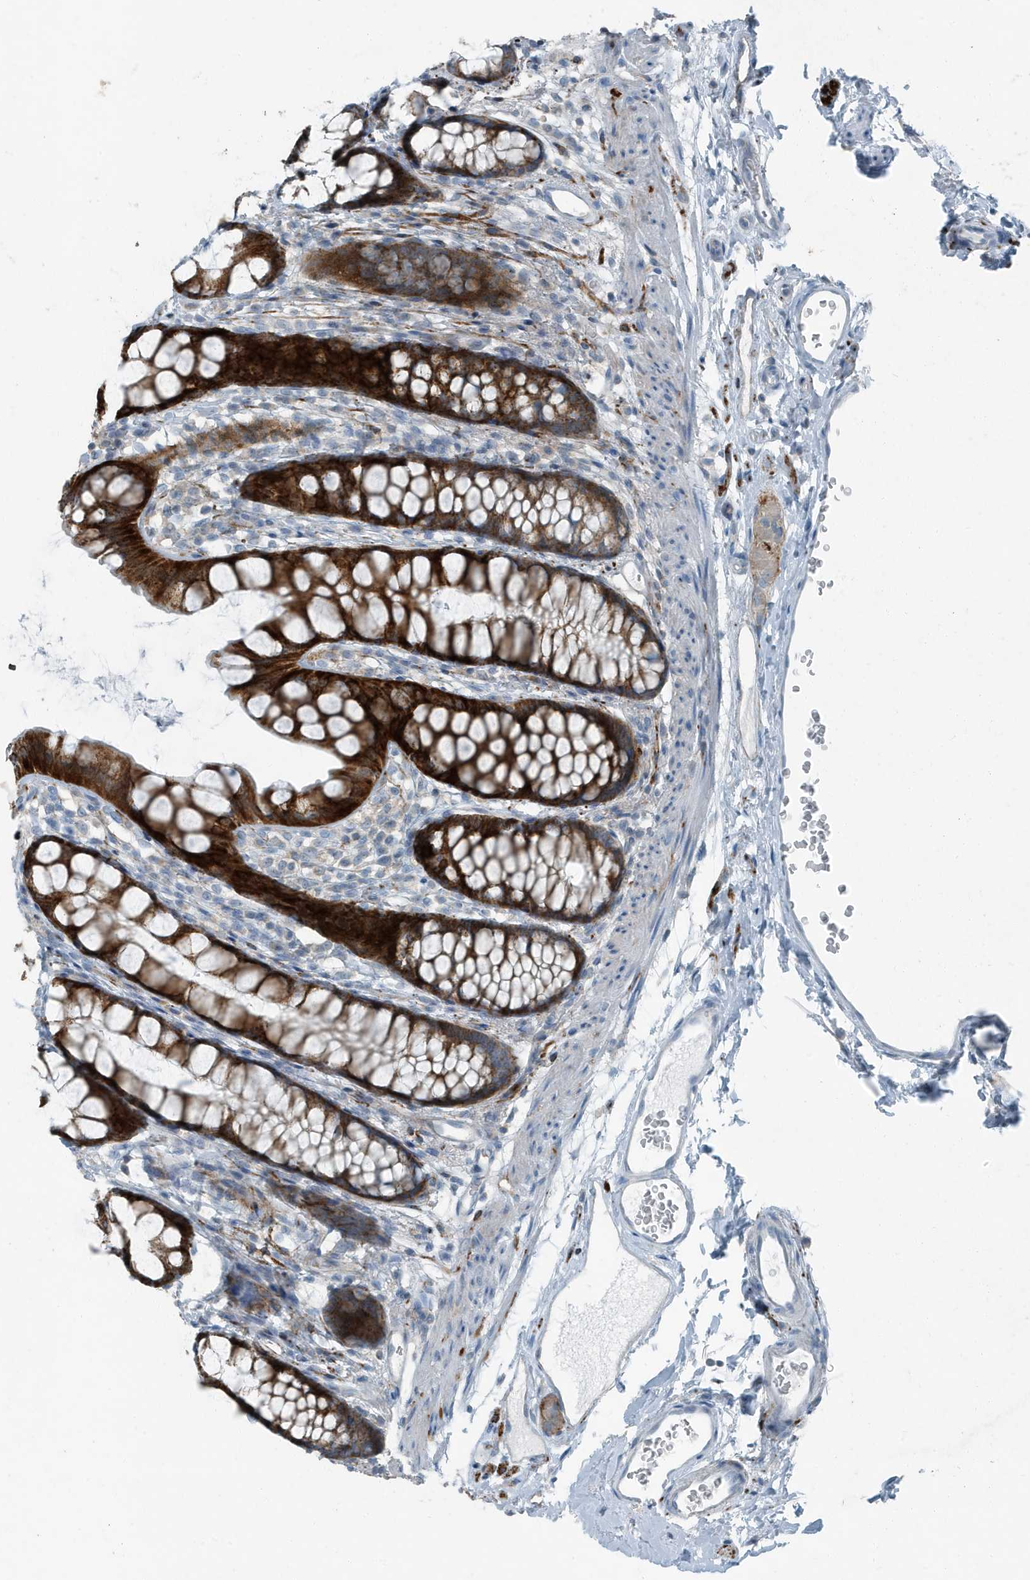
{"staining": {"intensity": "strong", "quantity": ">75%", "location": "cytoplasmic/membranous"}, "tissue": "rectum", "cell_type": "Glandular cells", "image_type": "normal", "snomed": [{"axis": "morphology", "description": "Normal tissue, NOS"}, {"axis": "topography", "description": "Rectum"}], "caption": "A photomicrograph of rectum stained for a protein exhibits strong cytoplasmic/membranous brown staining in glandular cells.", "gene": "FAM162A", "patient": {"sex": "female", "age": 65}}